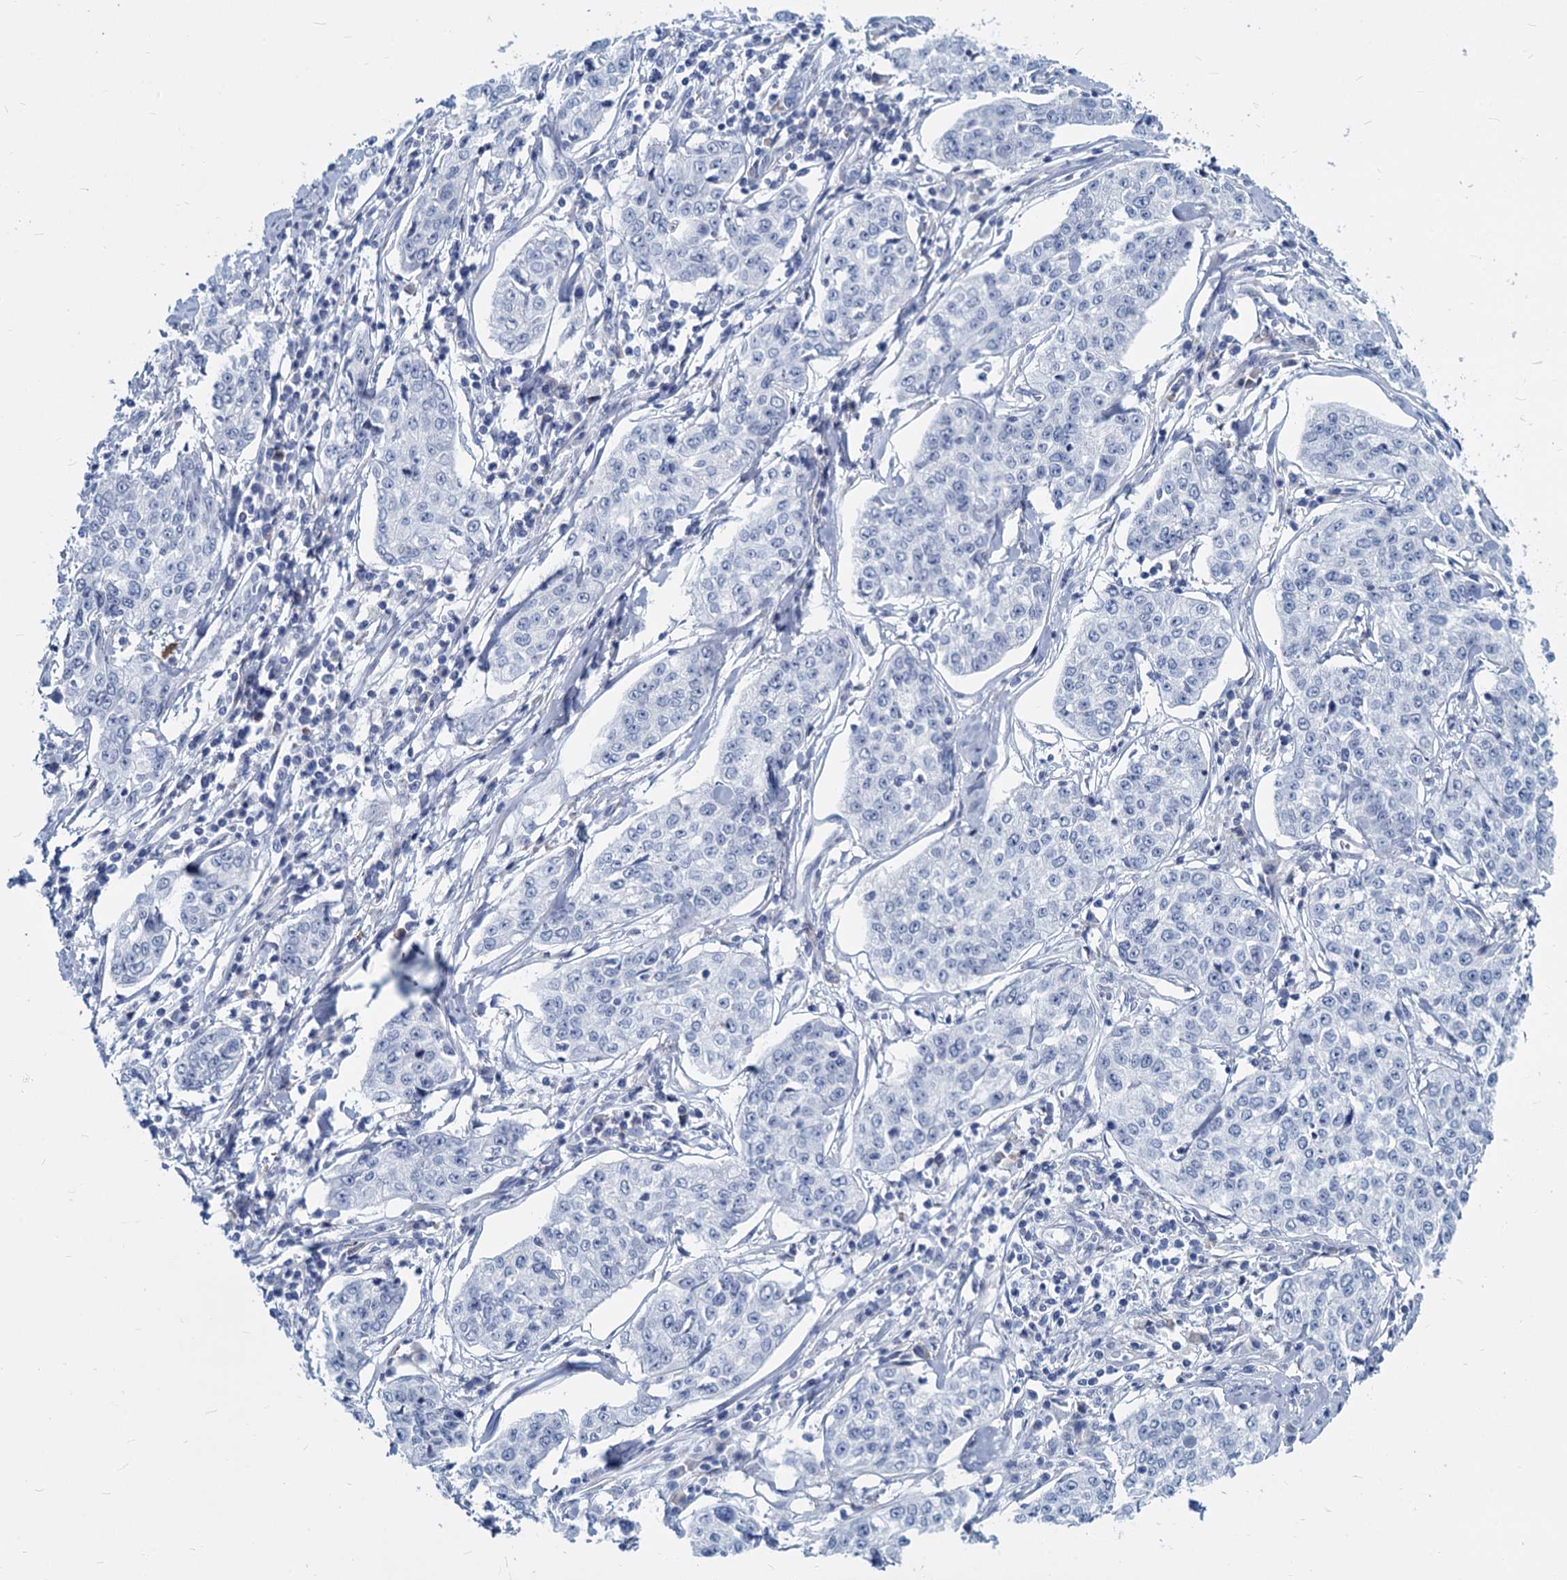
{"staining": {"intensity": "negative", "quantity": "none", "location": "none"}, "tissue": "cervical cancer", "cell_type": "Tumor cells", "image_type": "cancer", "snomed": [{"axis": "morphology", "description": "Squamous cell carcinoma, NOS"}, {"axis": "topography", "description": "Cervix"}], "caption": "High magnification brightfield microscopy of cervical cancer (squamous cell carcinoma) stained with DAB (3,3'-diaminobenzidine) (brown) and counterstained with hematoxylin (blue): tumor cells show no significant positivity.", "gene": "GSTM3", "patient": {"sex": "female", "age": 35}}